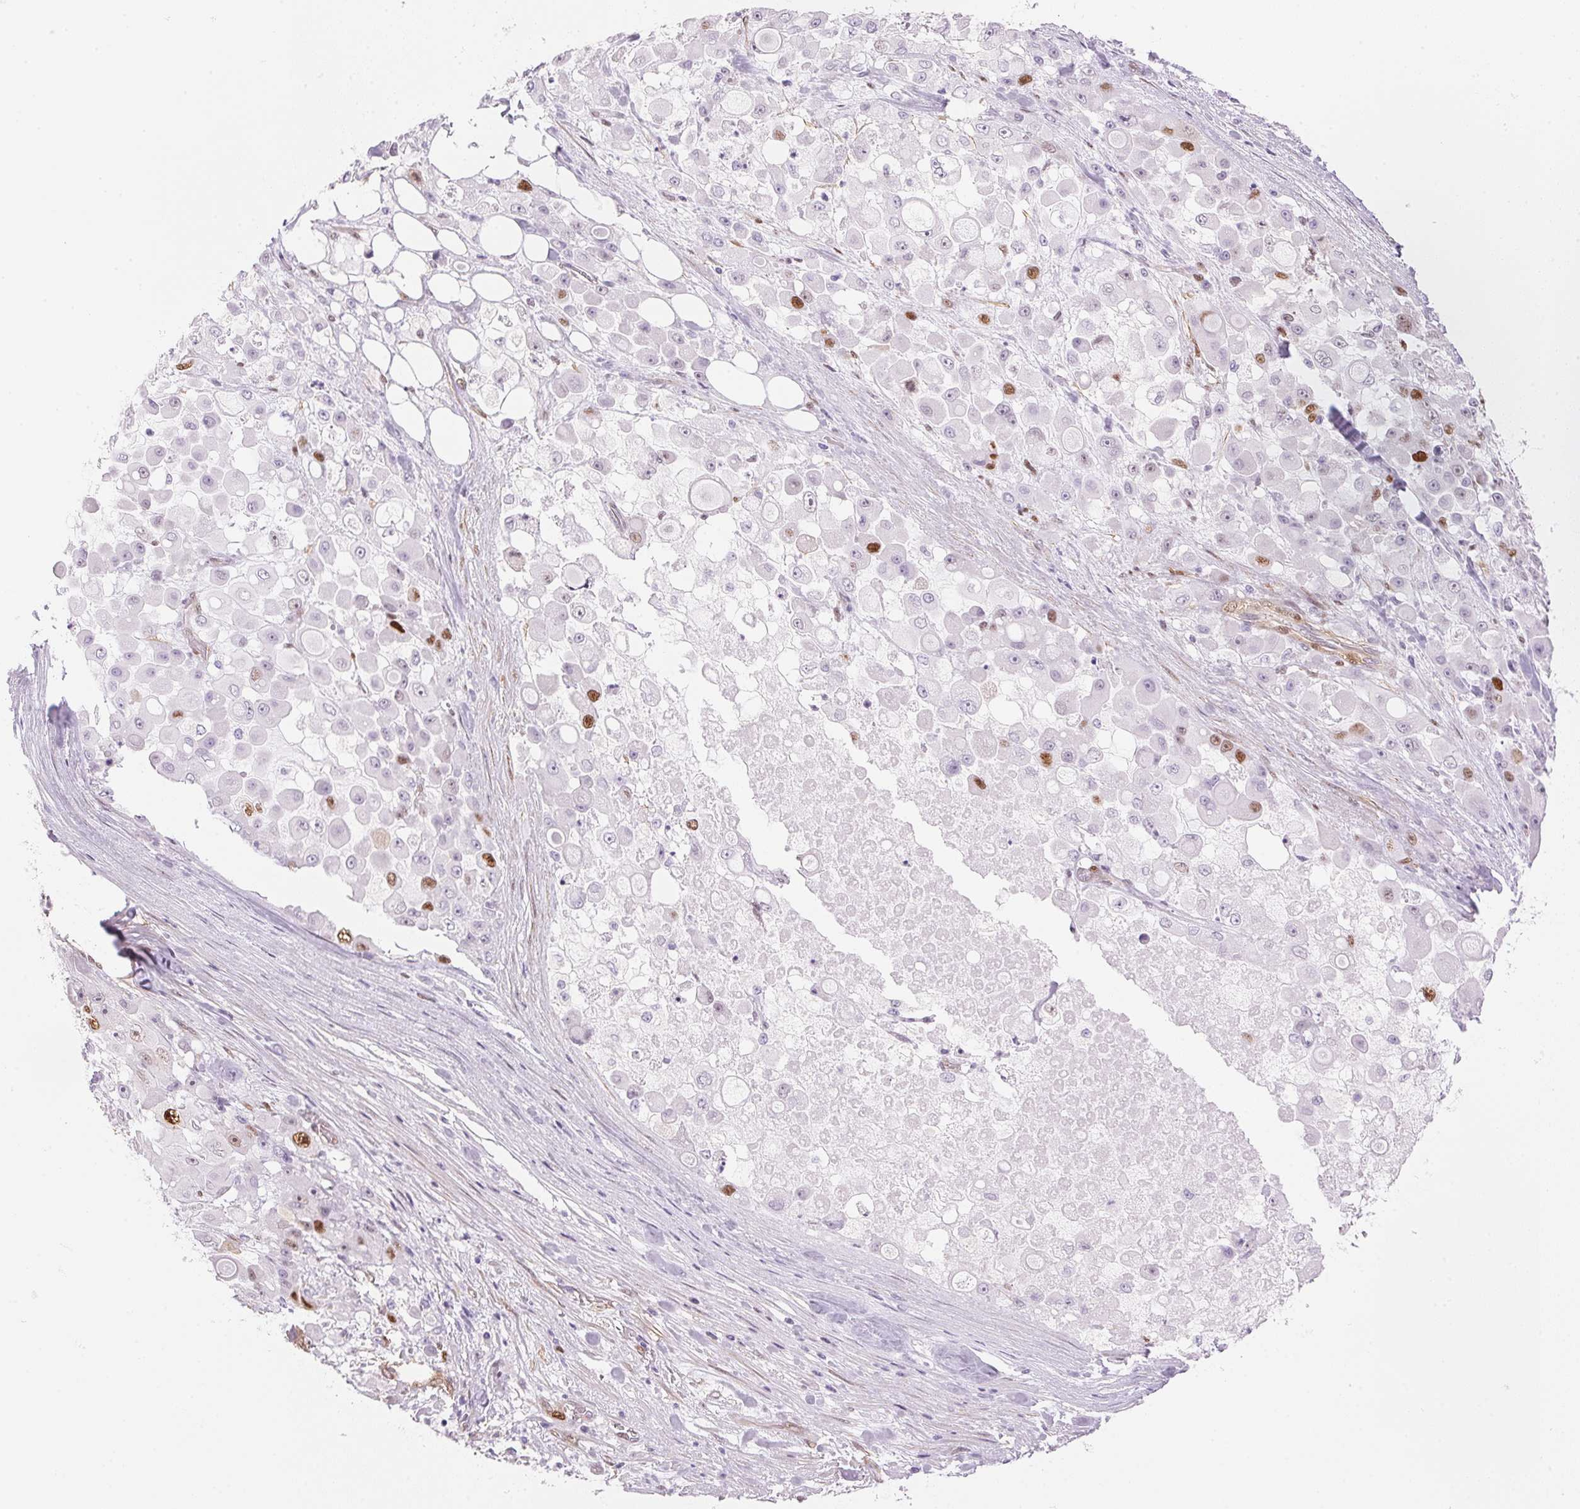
{"staining": {"intensity": "moderate", "quantity": "<25%", "location": "nuclear"}, "tissue": "stomach cancer", "cell_type": "Tumor cells", "image_type": "cancer", "snomed": [{"axis": "morphology", "description": "Adenocarcinoma, NOS"}, {"axis": "topography", "description": "Stomach"}], "caption": "Immunohistochemistry micrograph of stomach cancer (adenocarcinoma) stained for a protein (brown), which exhibits low levels of moderate nuclear staining in about <25% of tumor cells.", "gene": "SMTN", "patient": {"sex": "female", "age": 76}}